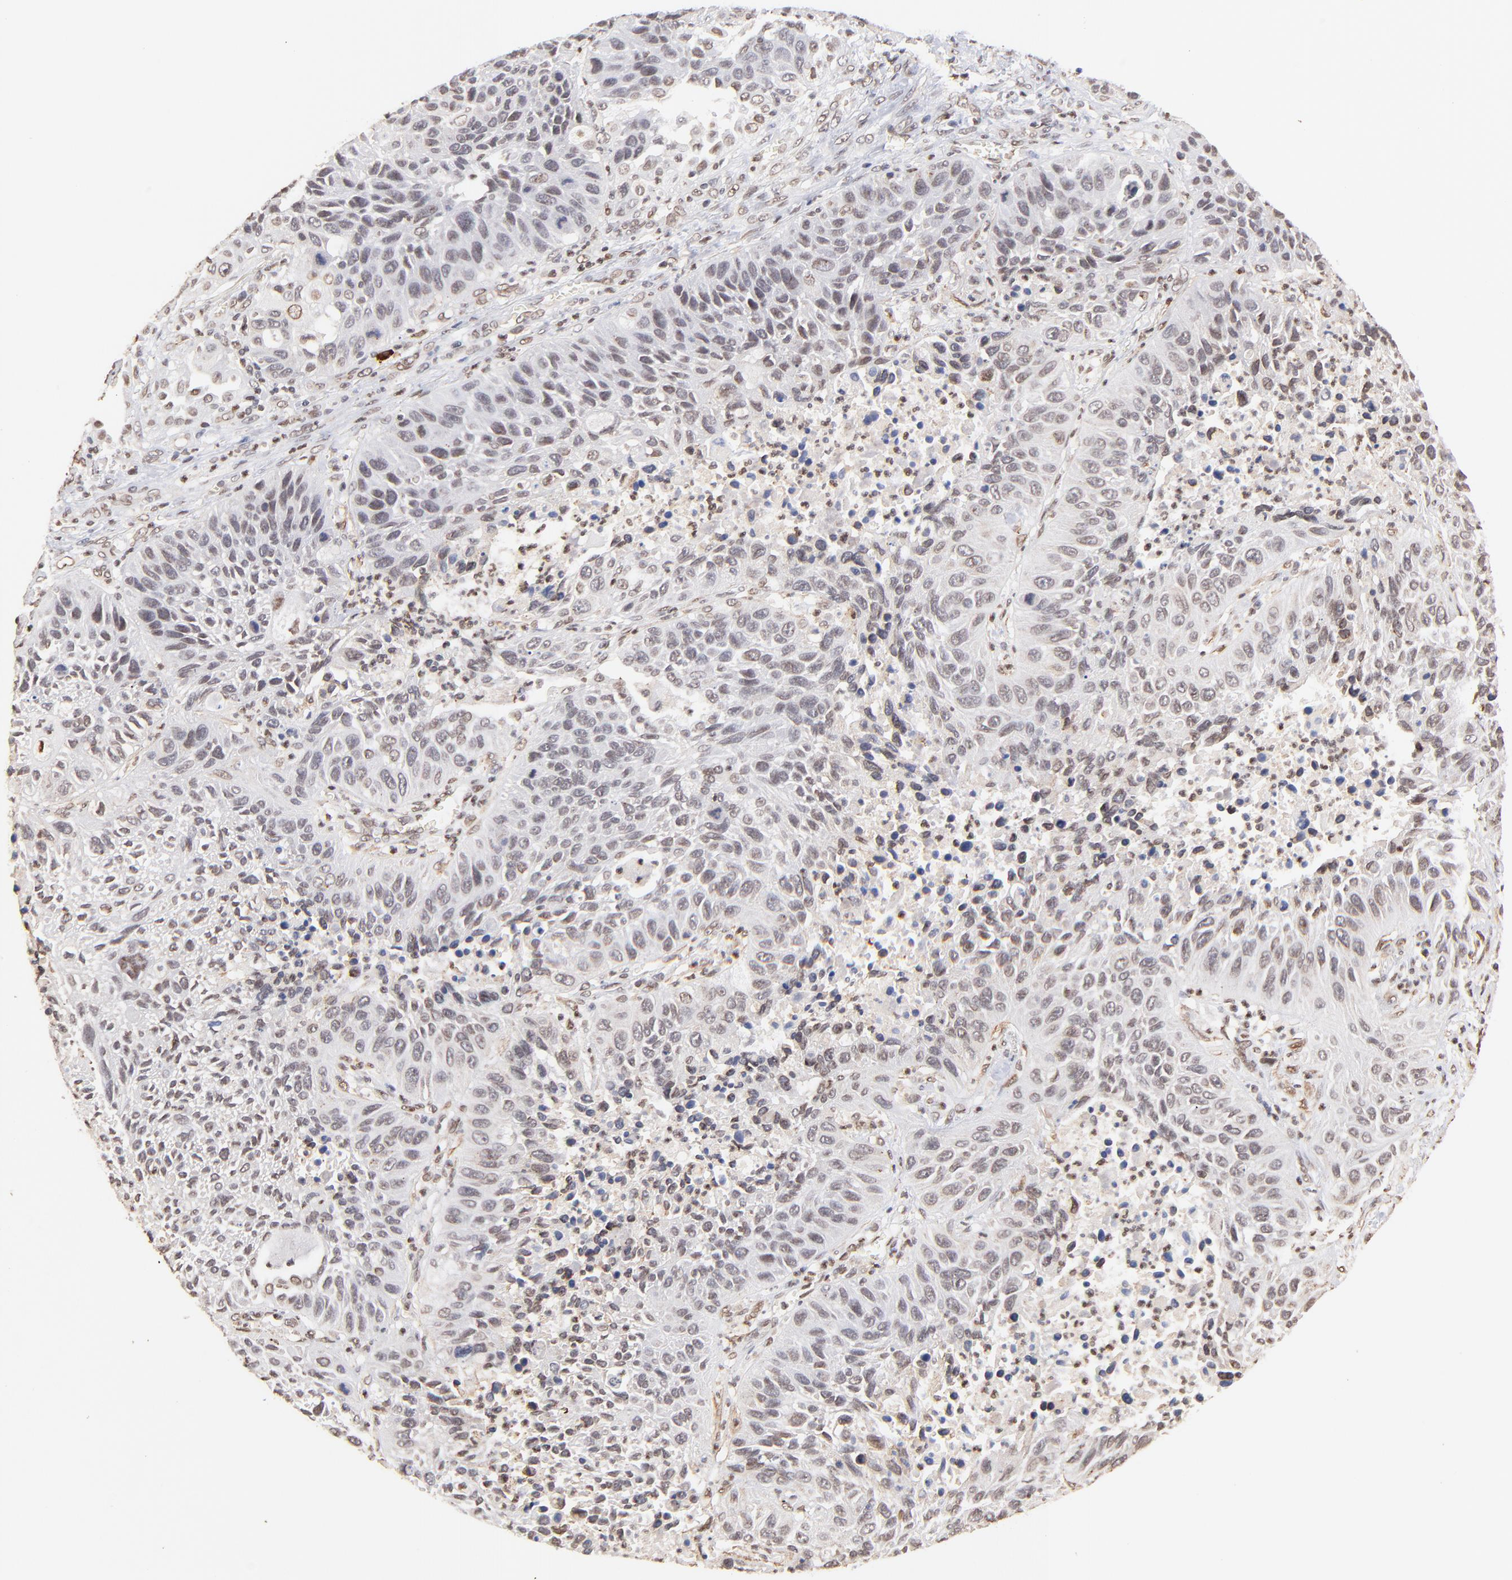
{"staining": {"intensity": "weak", "quantity": "<25%", "location": "cytoplasmic/membranous,nuclear"}, "tissue": "lung cancer", "cell_type": "Tumor cells", "image_type": "cancer", "snomed": [{"axis": "morphology", "description": "Squamous cell carcinoma, NOS"}, {"axis": "topography", "description": "Lung"}], "caption": "Tumor cells are negative for protein expression in human squamous cell carcinoma (lung).", "gene": "ZFP92", "patient": {"sex": "female", "age": 76}}